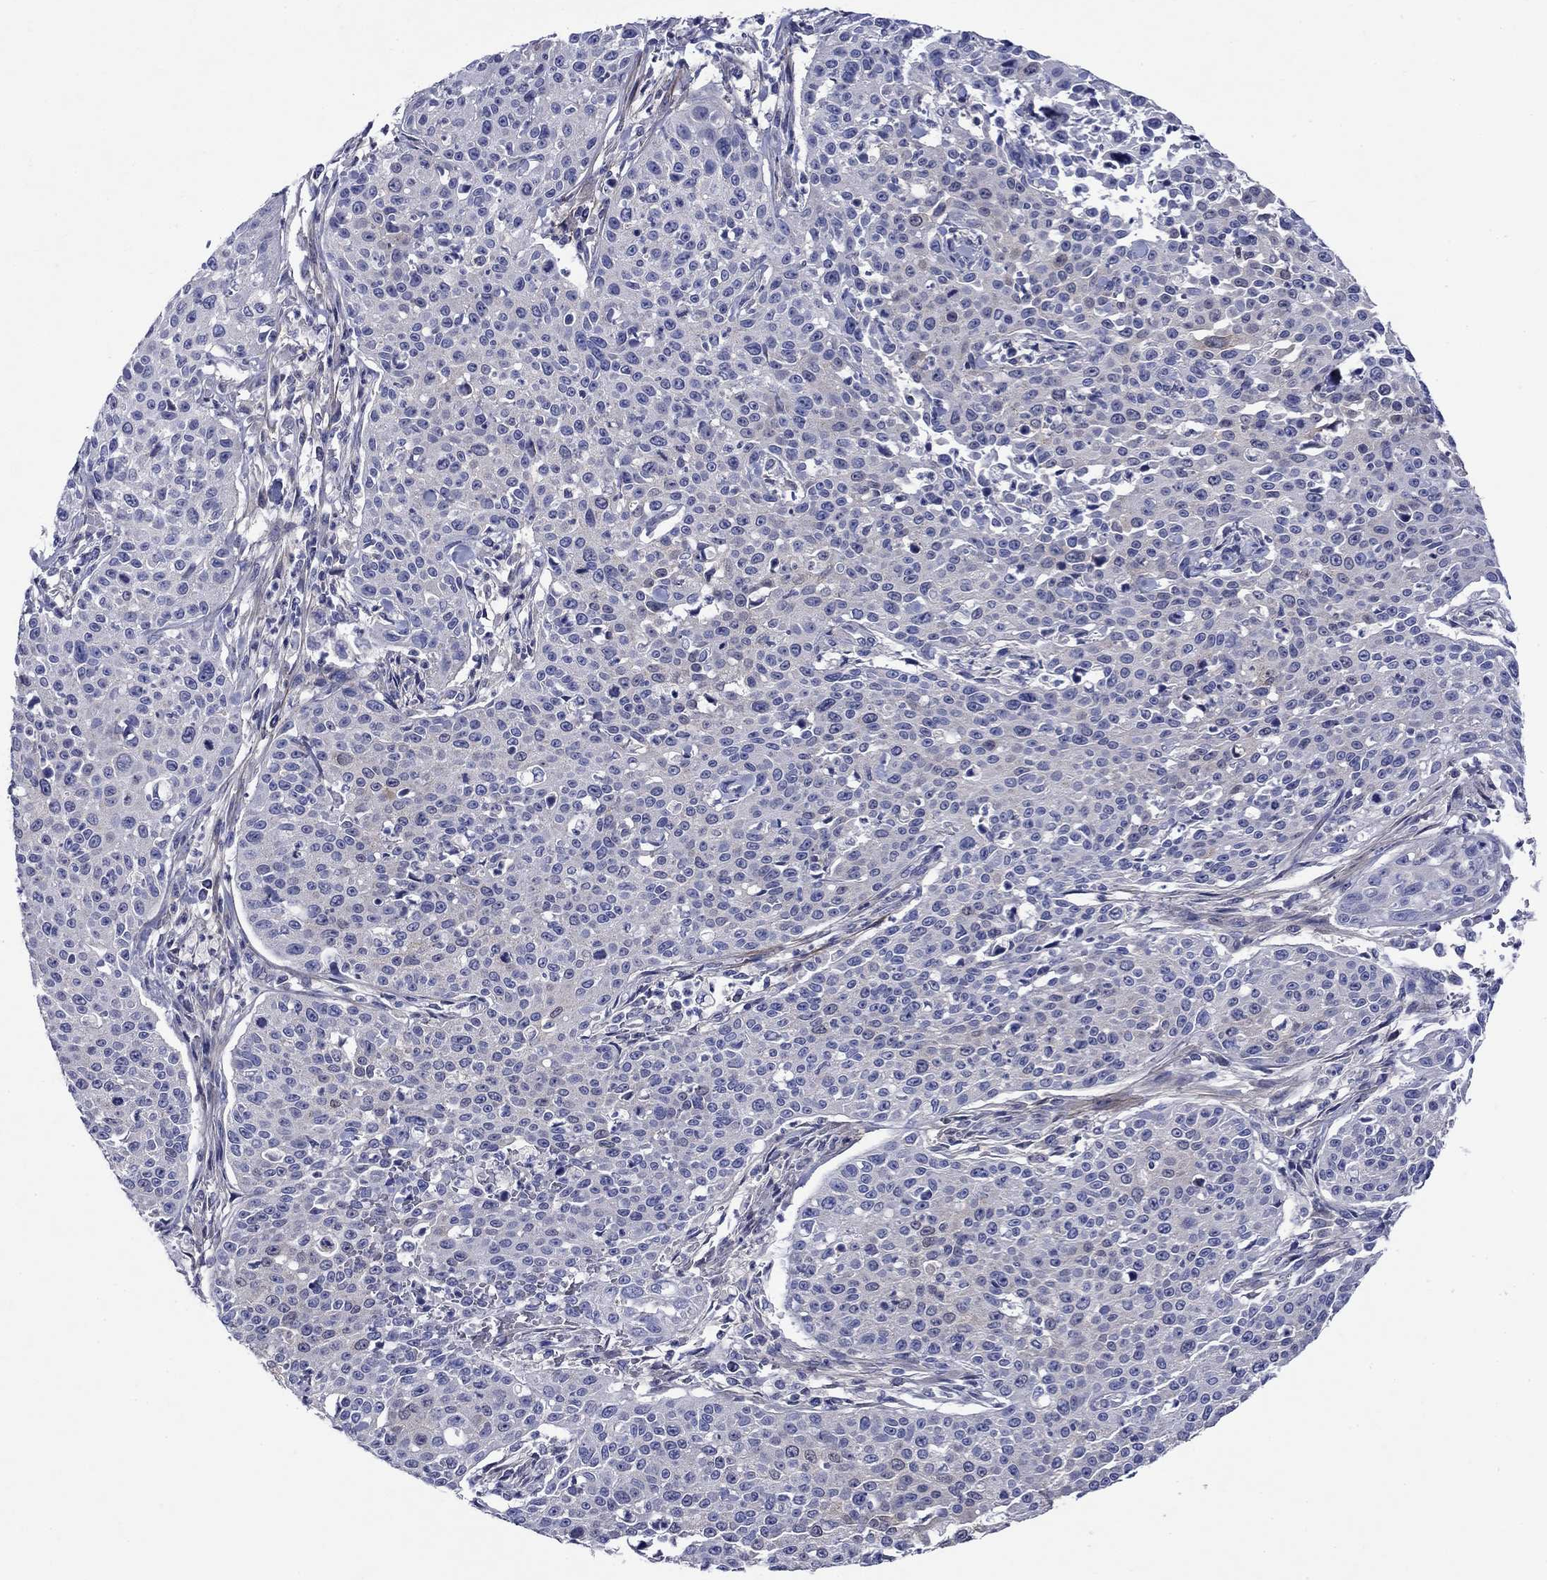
{"staining": {"intensity": "negative", "quantity": "none", "location": "none"}, "tissue": "cervical cancer", "cell_type": "Tumor cells", "image_type": "cancer", "snomed": [{"axis": "morphology", "description": "Squamous cell carcinoma, NOS"}, {"axis": "topography", "description": "Cervix"}], "caption": "Tumor cells are negative for protein expression in human squamous cell carcinoma (cervical).", "gene": "SULT2B1", "patient": {"sex": "female", "age": 26}}